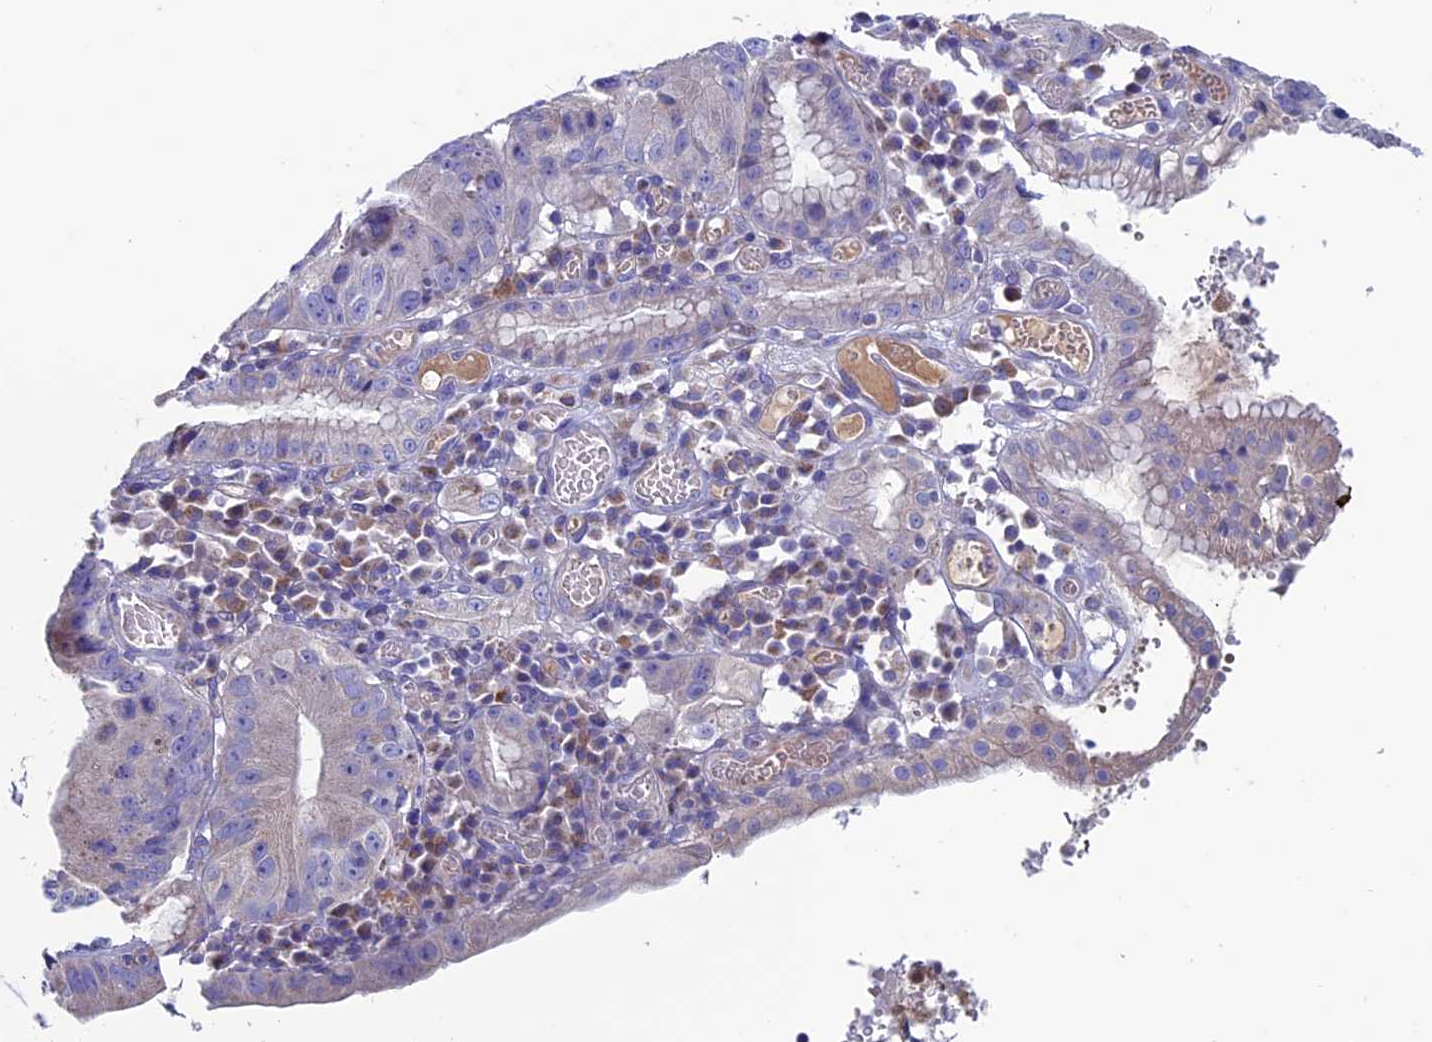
{"staining": {"intensity": "negative", "quantity": "none", "location": "none"}, "tissue": "stomach cancer", "cell_type": "Tumor cells", "image_type": "cancer", "snomed": [{"axis": "morphology", "description": "Adenocarcinoma, NOS"}, {"axis": "topography", "description": "Stomach"}], "caption": "Tumor cells show no significant staining in adenocarcinoma (stomach).", "gene": "SLC15A5", "patient": {"sex": "male", "age": 59}}